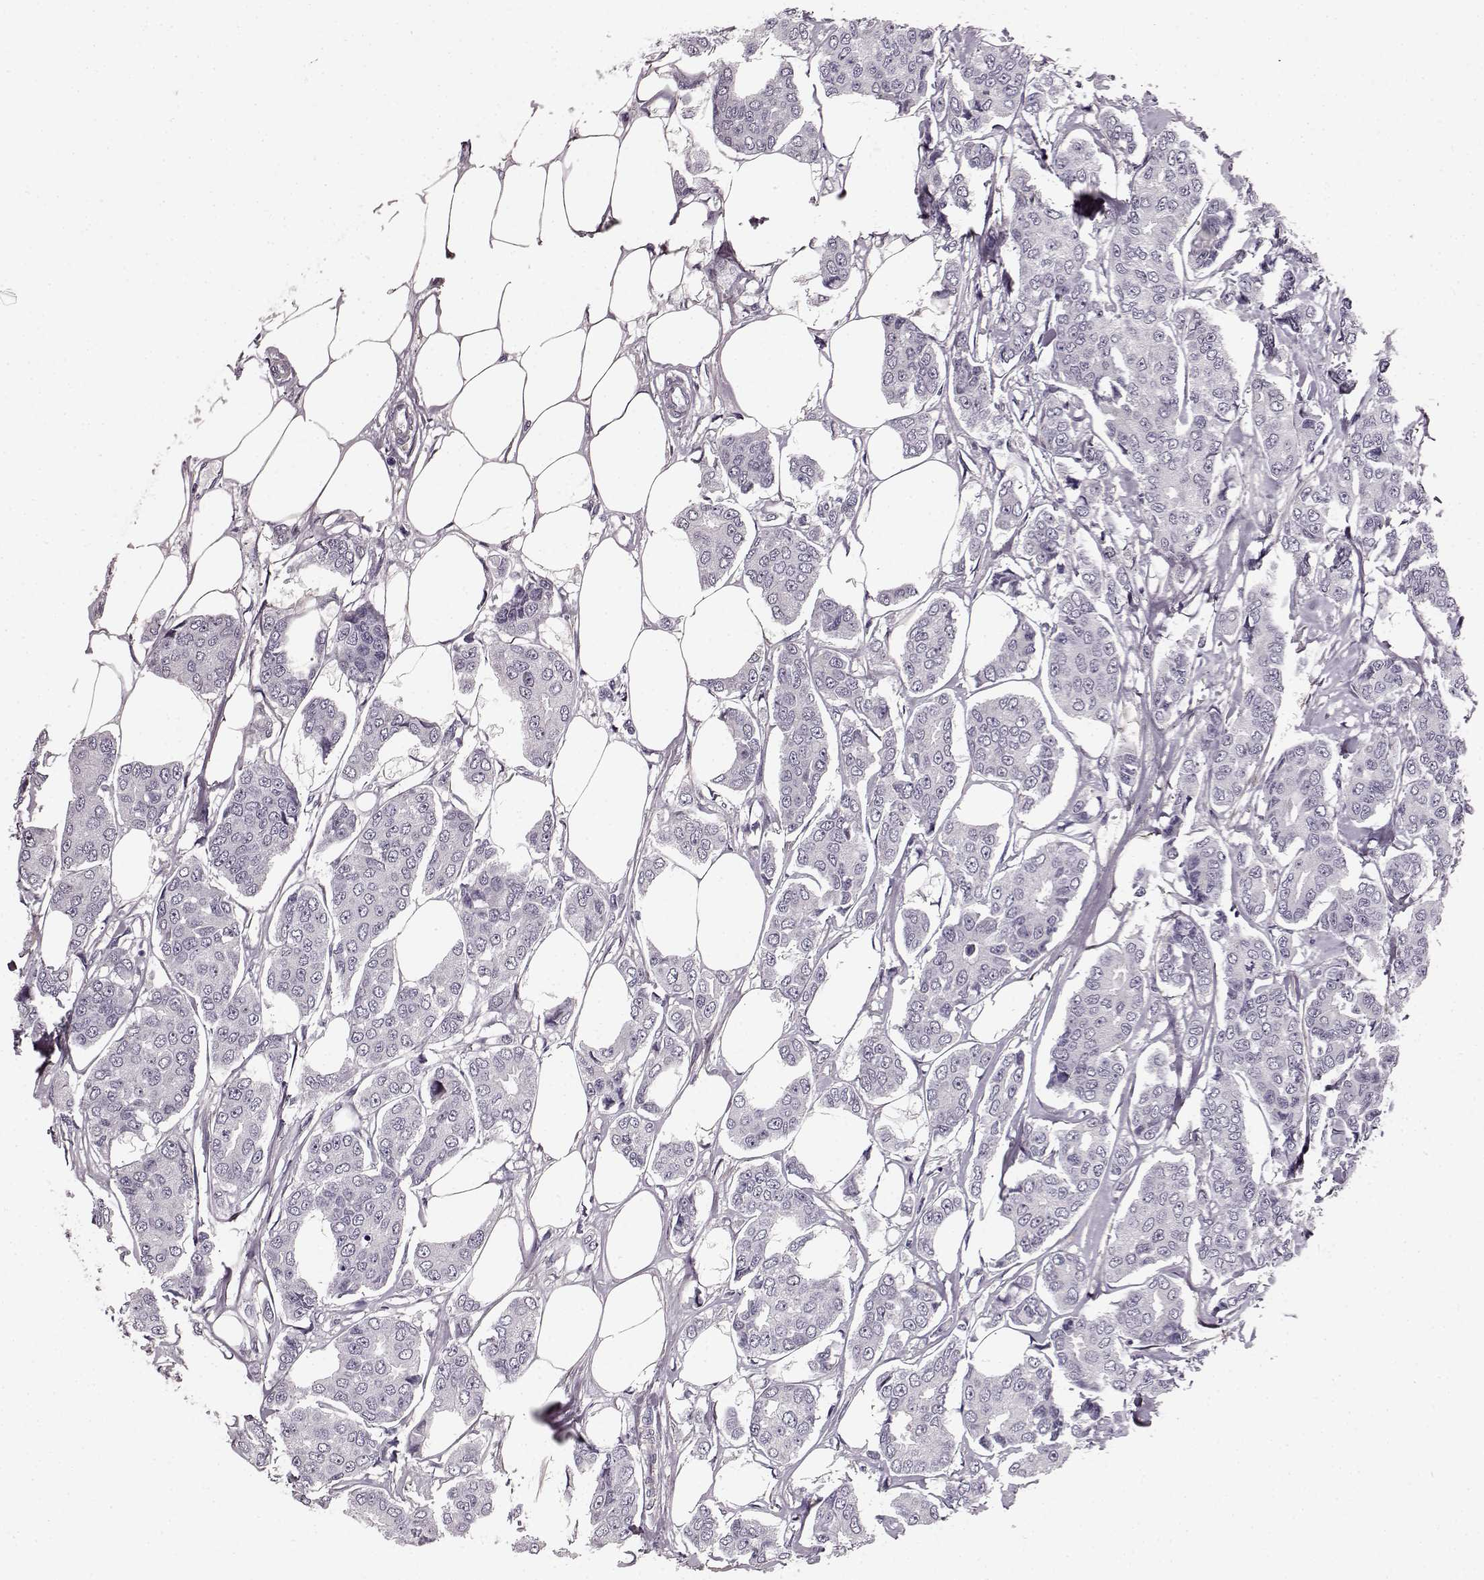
{"staining": {"intensity": "negative", "quantity": "none", "location": "none"}, "tissue": "breast cancer", "cell_type": "Tumor cells", "image_type": "cancer", "snomed": [{"axis": "morphology", "description": "Duct carcinoma"}, {"axis": "topography", "description": "Breast"}], "caption": "High magnification brightfield microscopy of breast intraductal carcinoma stained with DAB (brown) and counterstained with hematoxylin (blue): tumor cells show no significant expression.", "gene": "SLCO3A1", "patient": {"sex": "female", "age": 94}}